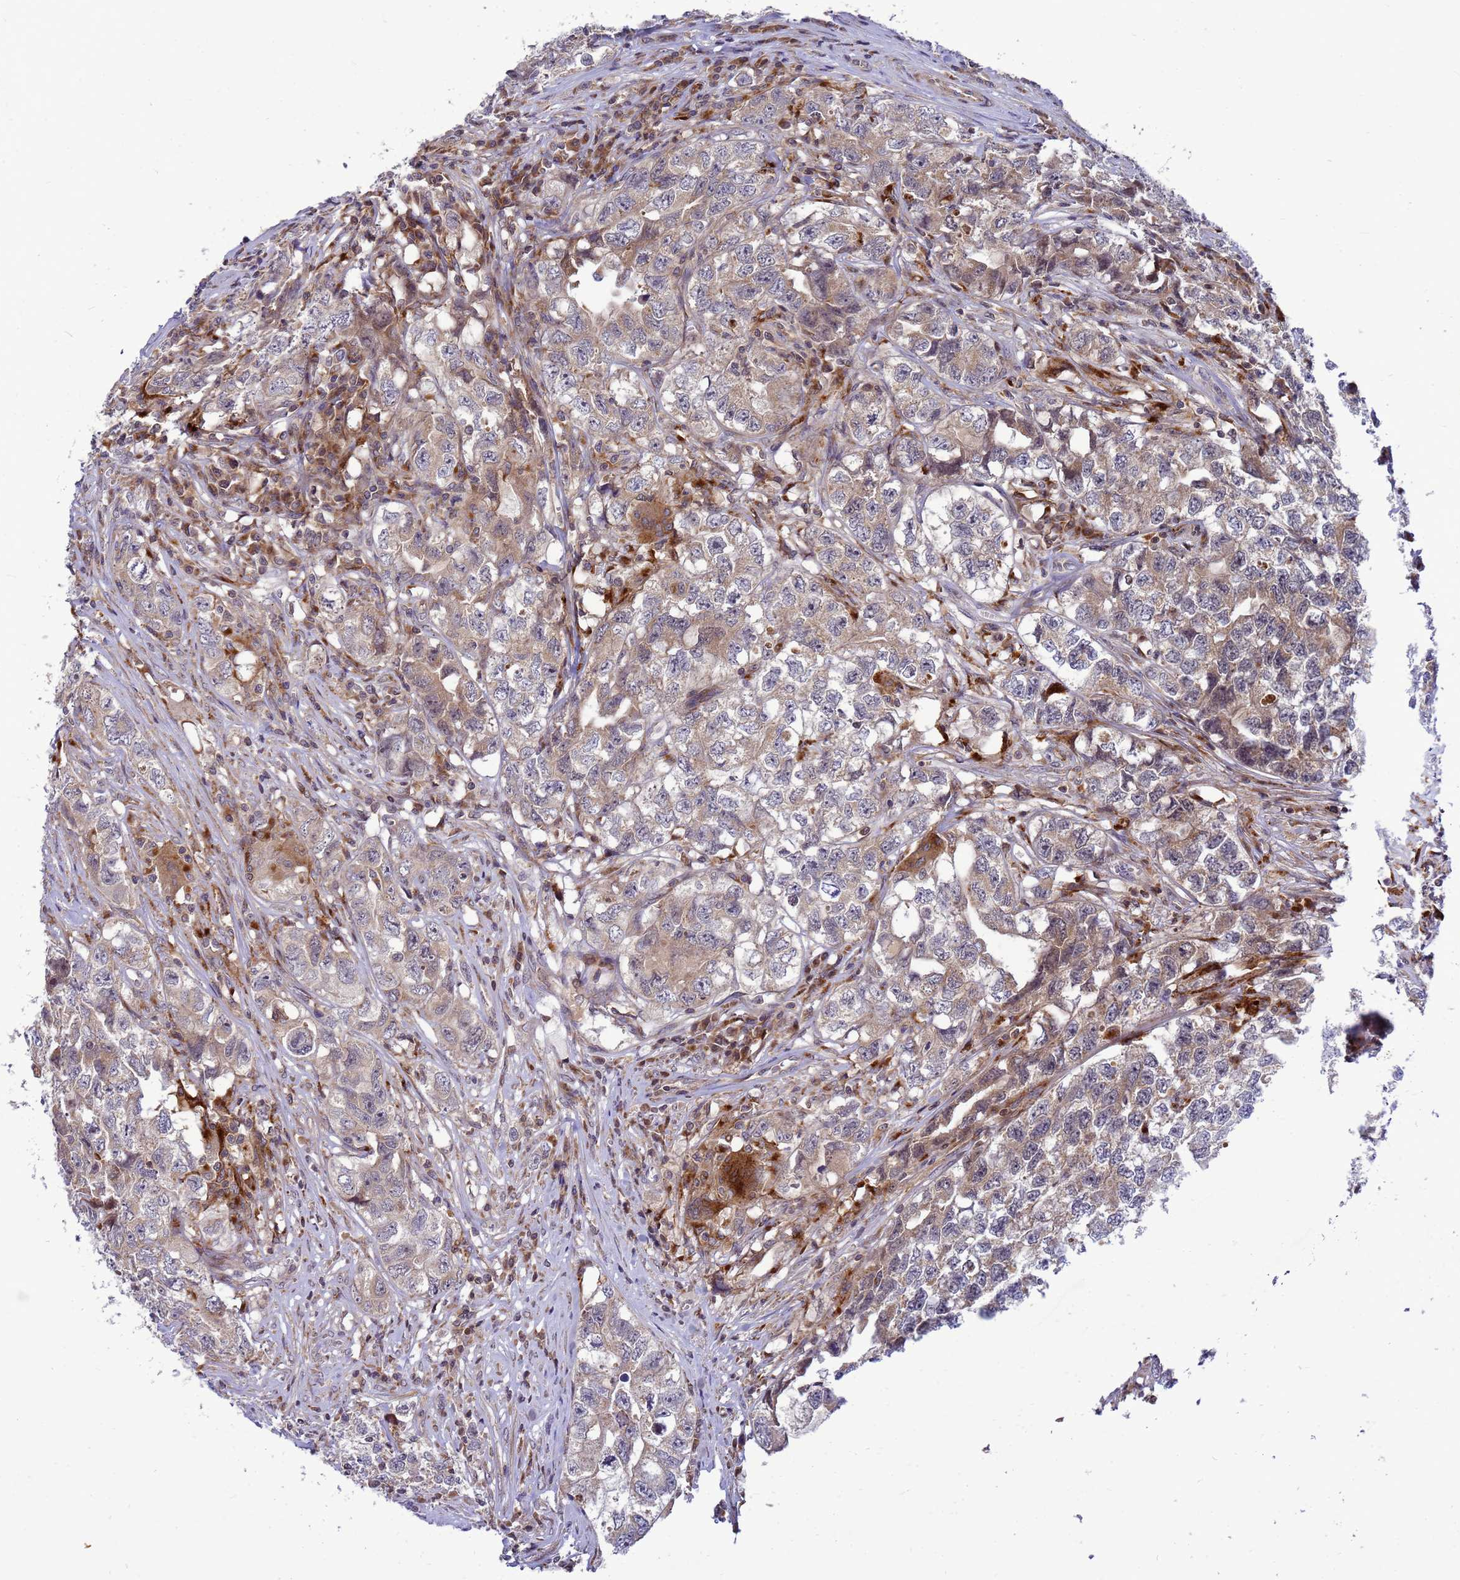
{"staining": {"intensity": "moderate", "quantity": ">75%", "location": "cytoplasmic/membranous"}, "tissue": "testis cancer", "cell_type": "Tumor cells", "image_type": "cancer", "snomed": [{"axis": "morphology", "description": "Seminoma, NOS"}, {"axis": "morphology", "description": "Carcinoma, Embryonal, NOS"}, {"axis": "topography", "description": "Testis"}], "caption": "Immunohistochemistry image of human seminoma (testis) stained for a protein (brown), which shows medium levels of moderate cytoplasmic/membranous positivity in about >75% of tumor cells.", "gene": "C12orf43", "patient": {"sex": "male", "age": 43}}